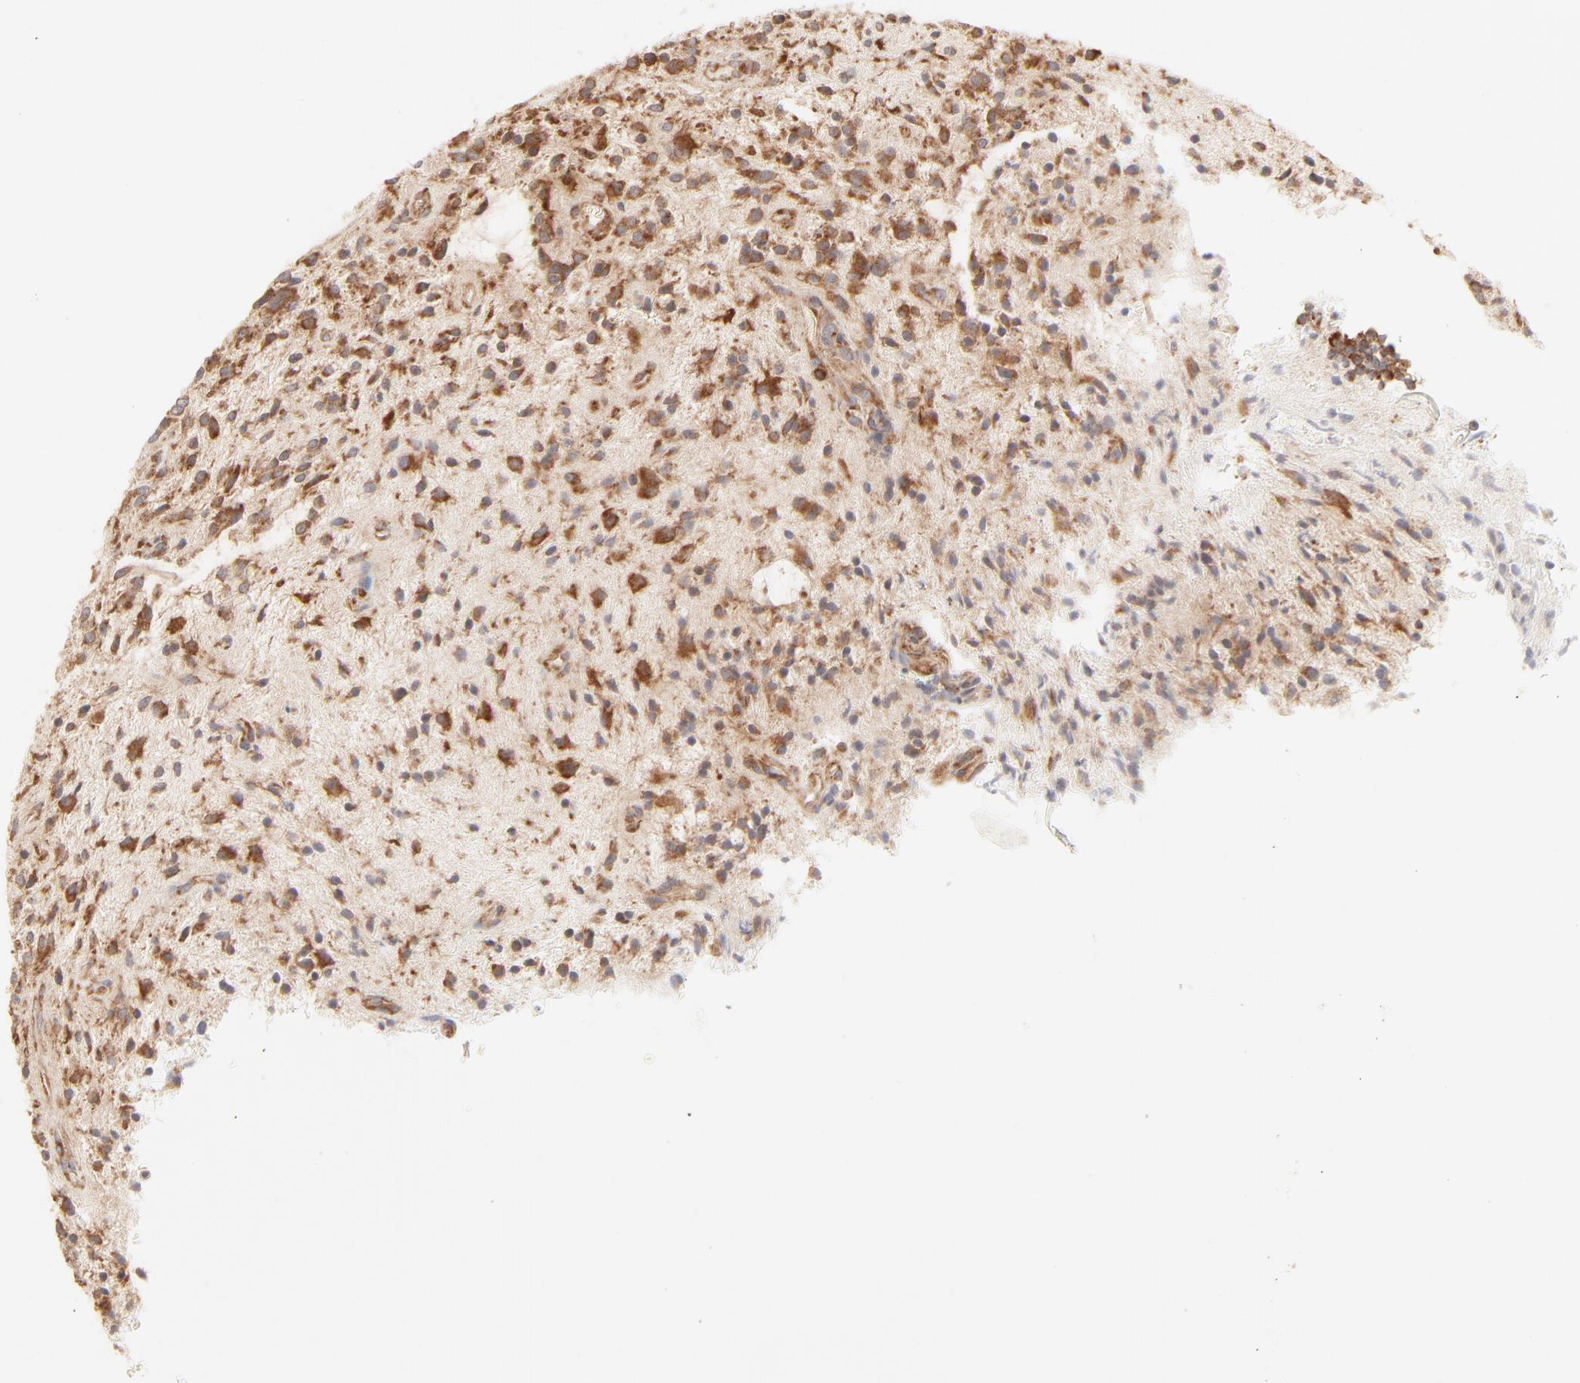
{"staining": {"intensity": "moderate", "quantity": ">75%", "location": "cytoplasmic/membranous"}, "tissue": "glioma", "cell_type": "Tumor cells", "image_type": "cancer", "snomed": [{"axis": "morphology", "description": "Glioma, malignant, NOS"}, {"axis": "topography", "description": "Cerebellum"}], "caption": "Protein positivity by immunohistochemistry displays moderate cytoplasmic/membranous staining in about >75% of tumor cells in glioma.", "gene": "RPS20", "patient": {"sex": "female", "age": 10}}